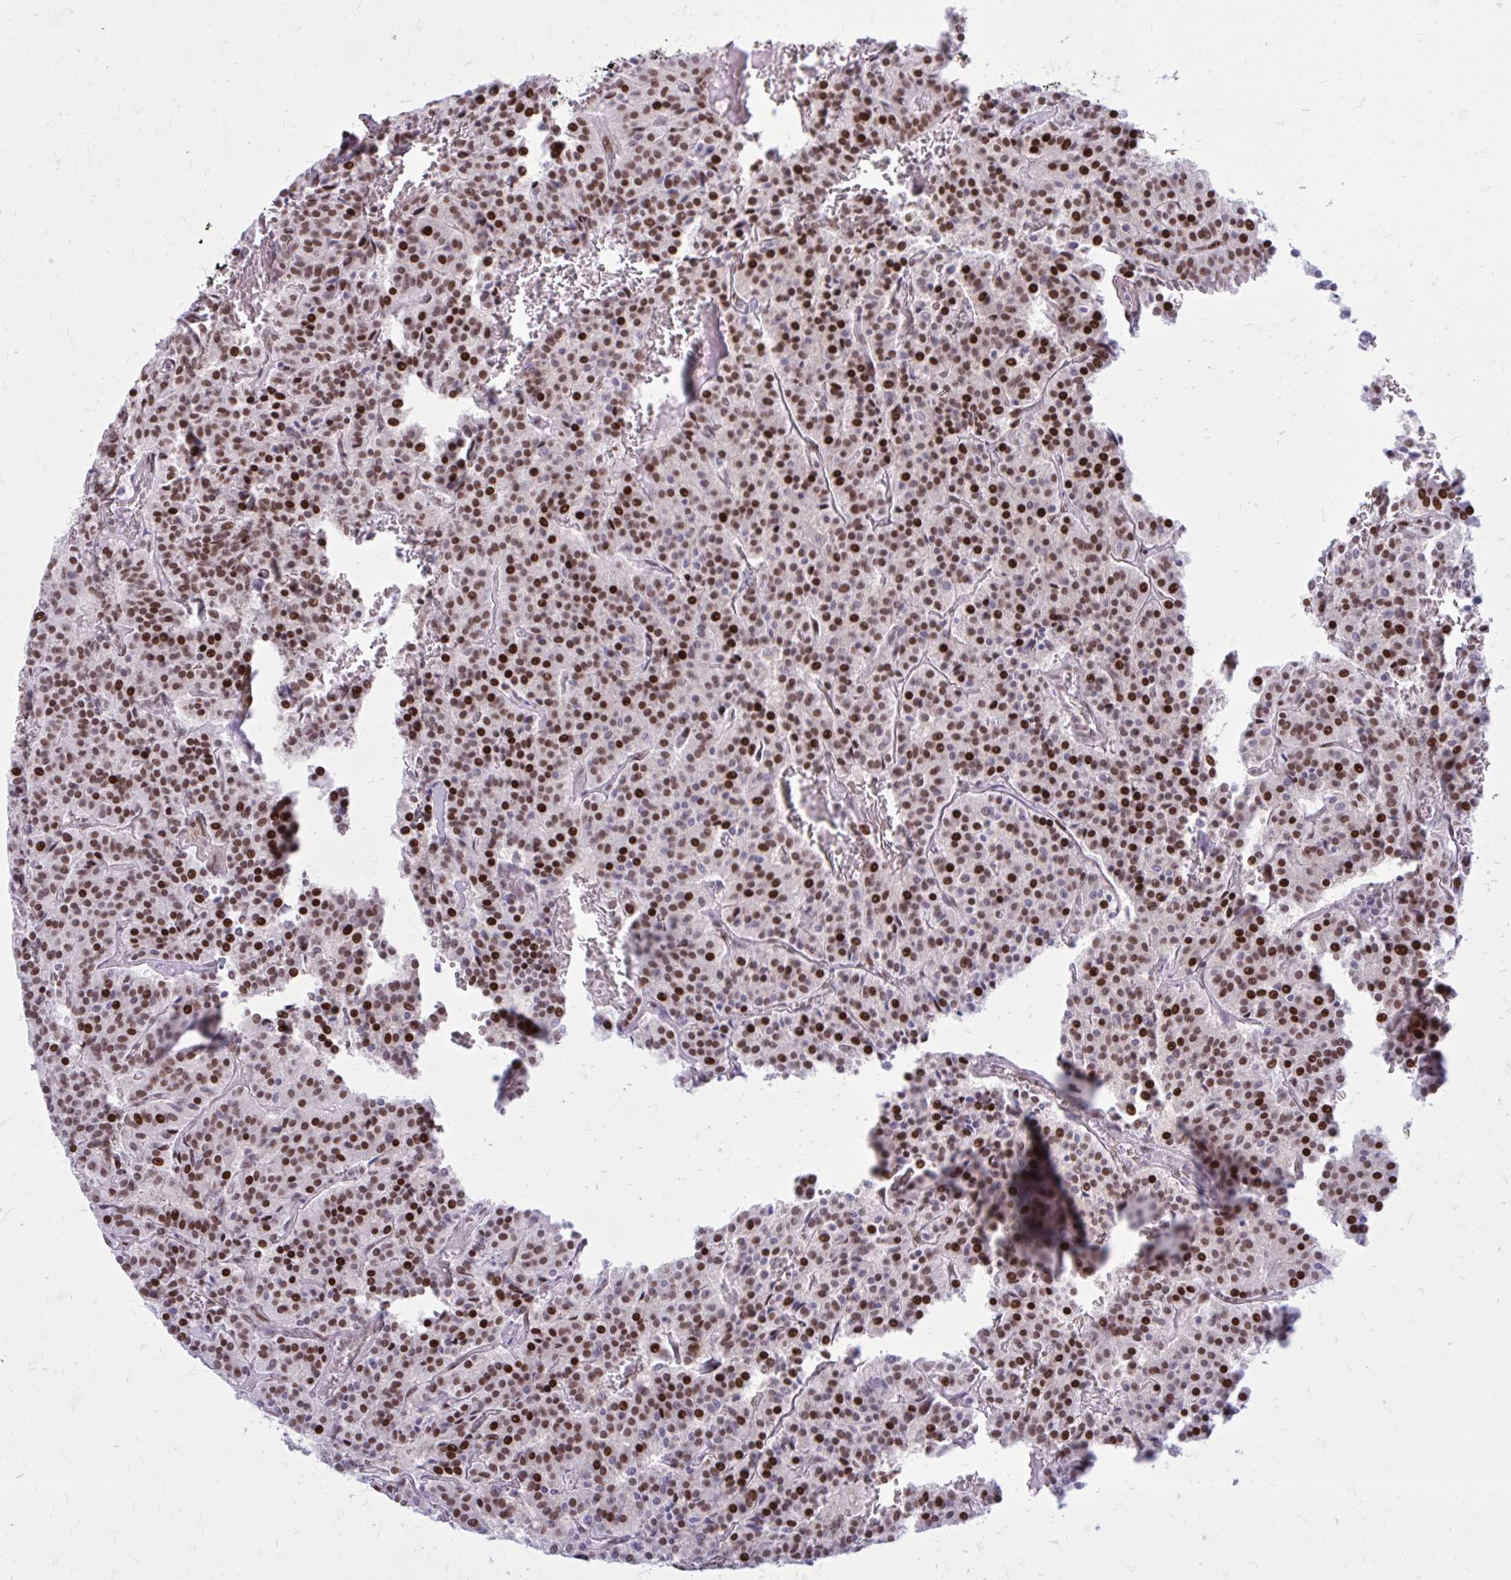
{"staining": {"intensity": "strong", "quantity": ">75%", "location": "nuclear"}, "tissue": "carcinoid", "cell_type": "Tumor cells", "image_type": "cancer", "snomed": [{"axis": "morphology", "description": "Carcinoid, malignant, NOS"}, {"axis": "topography", "description": "Lung"}], "caption": "This histopathology image displays malignant carcinoid stained with immunohistochemistry to label a protein in brown. The nuclear of tumor cells show strong positivity for the protein. Nuclei are counter-stained blue.", "gene": "PSME4", "patient": {"sex": "male", "age": 70}}